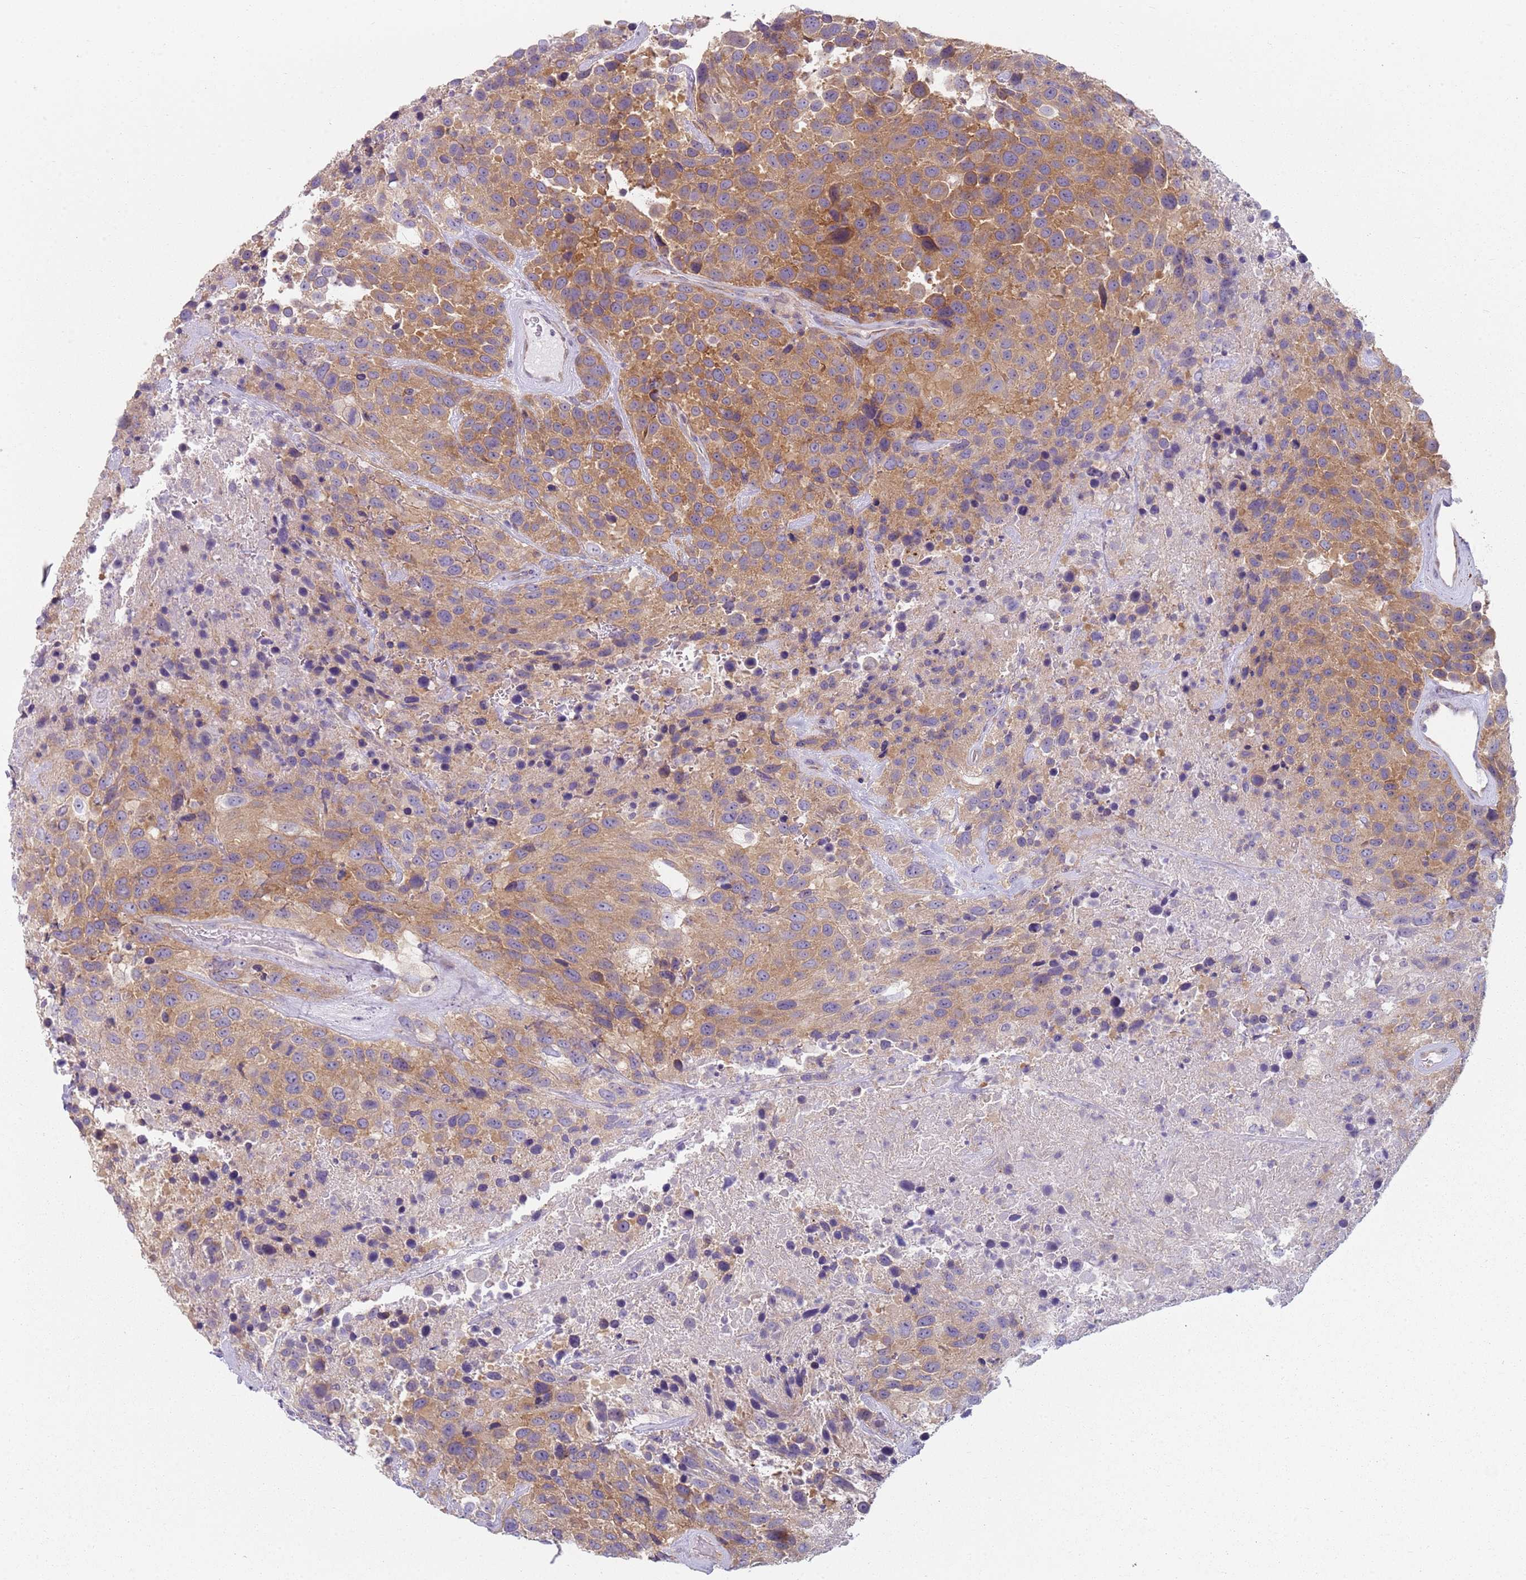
{"staining": {"intensity": "moderate", "quantity": ">75%", "location": "cytoplasmic/membranous"}, "tissue": "urothelial cancer", "cell_type": "Tumor cells", "image_type": "cancer", "snomed": [{"axis": "morphology", "description": "Urothelial carcinoma, High grade"}, {"axis": "topography", "description": "Urinary bladder"}], "caption": "Tumor cells exhibit moderate cytoplasmic/membranous positivity in approximately >75% of cells in urothelial cancer. (DAB IHC, brown staining for protein, blue staining for nuclei).", "gene": "SLC26A6", "patient": {"sex": "female", "age": 70}}